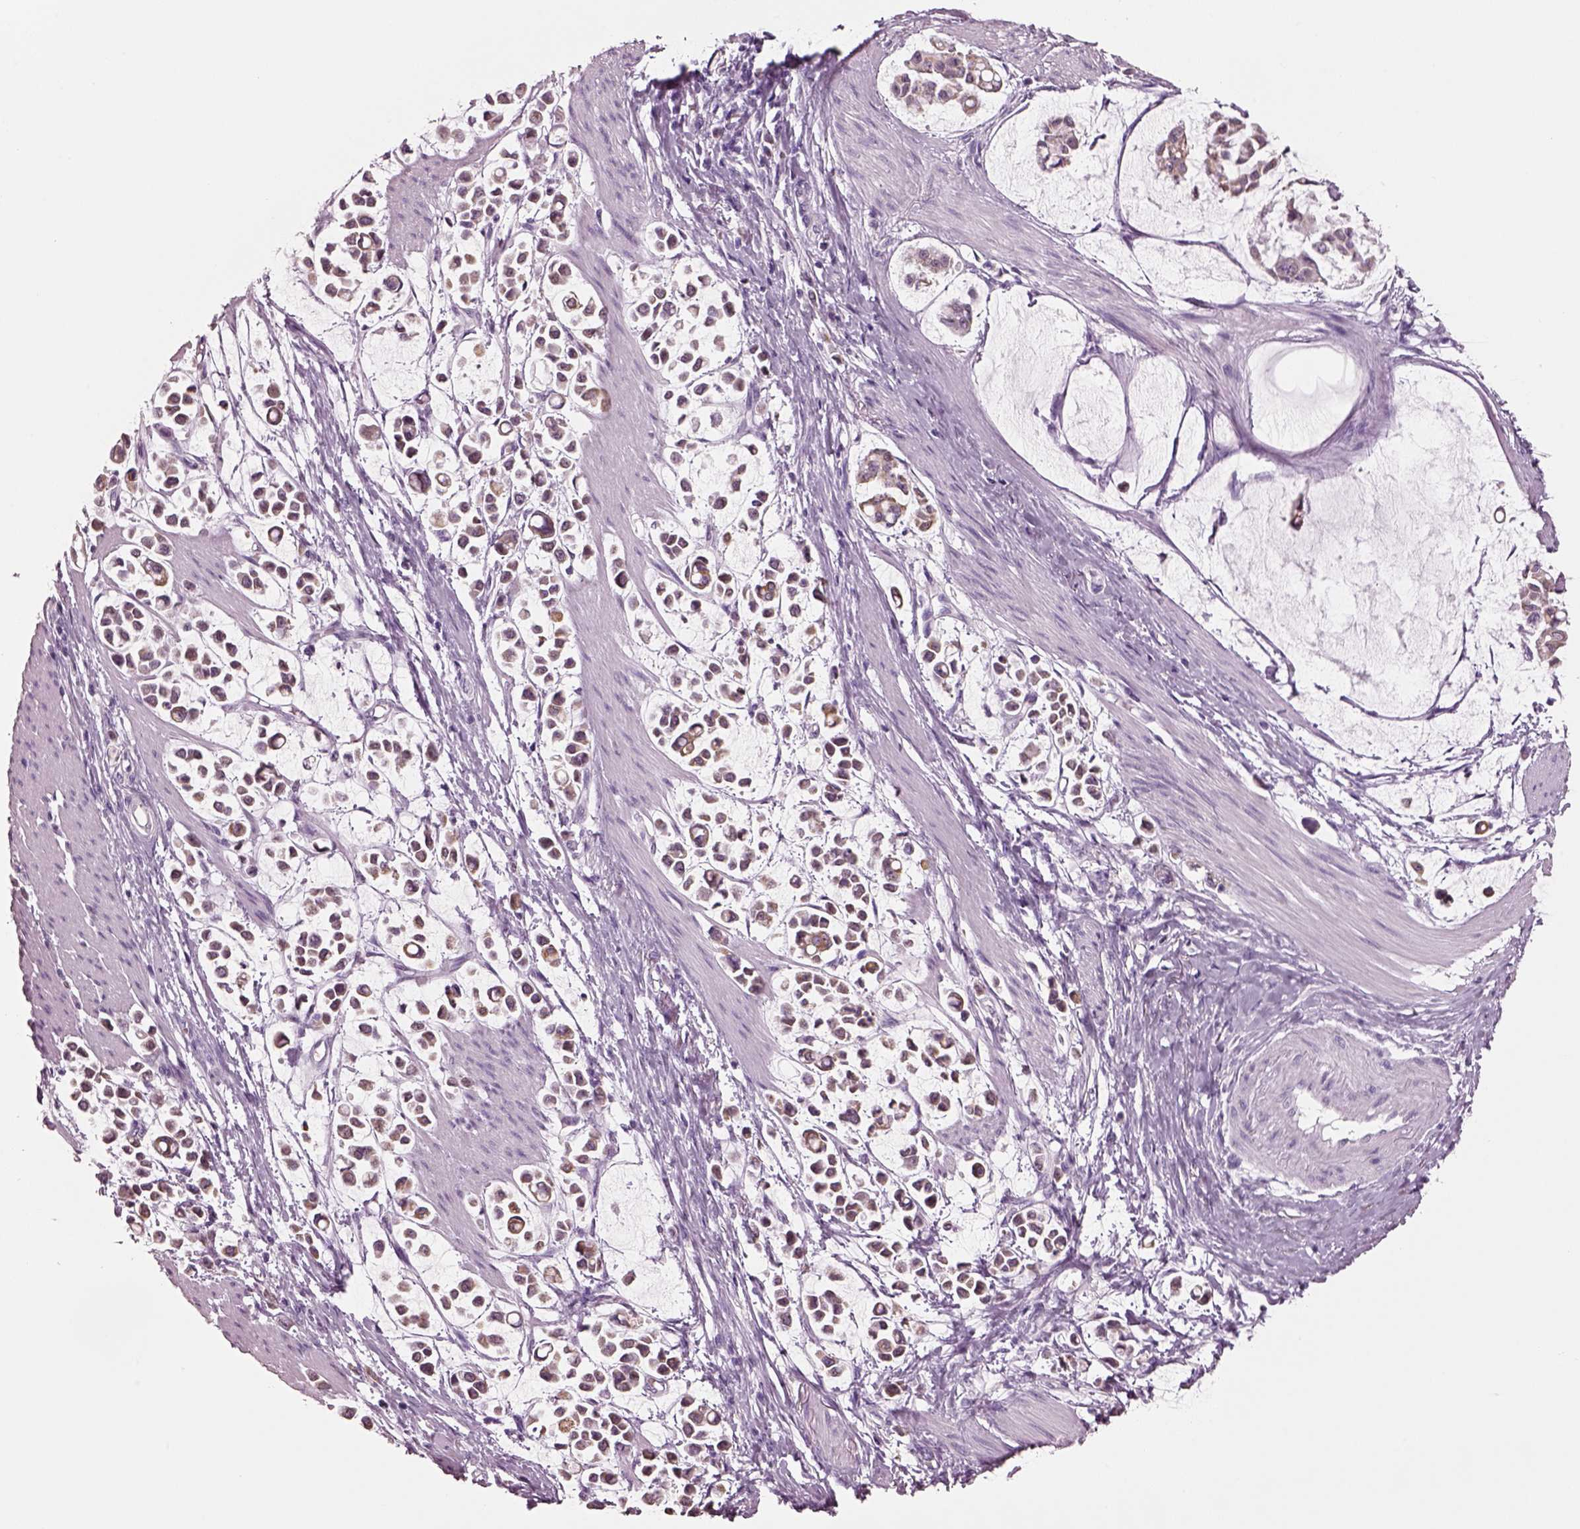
{"staining": {"intensity": "moderate", "quantity": ">75%", "location": "cytoplasmic/membranous"}, "tissue": "stomach cancer", "cell_type": "Tumor cells", "image_type": "cancer", "snomed": [{"axis": "morphology", "description": "Adenocarcinoma, NOS"}, {"axis": "topography", "description": "Stomach"}], "caption": "Stomach cancer tissue exhibits moderate cytoplasmic/membranous staining in about >75% of tumor cells, visualized by immunohistochemistry.", "gene": "ELSPBP1", "patient": {"sex": "male", "age": 82}}